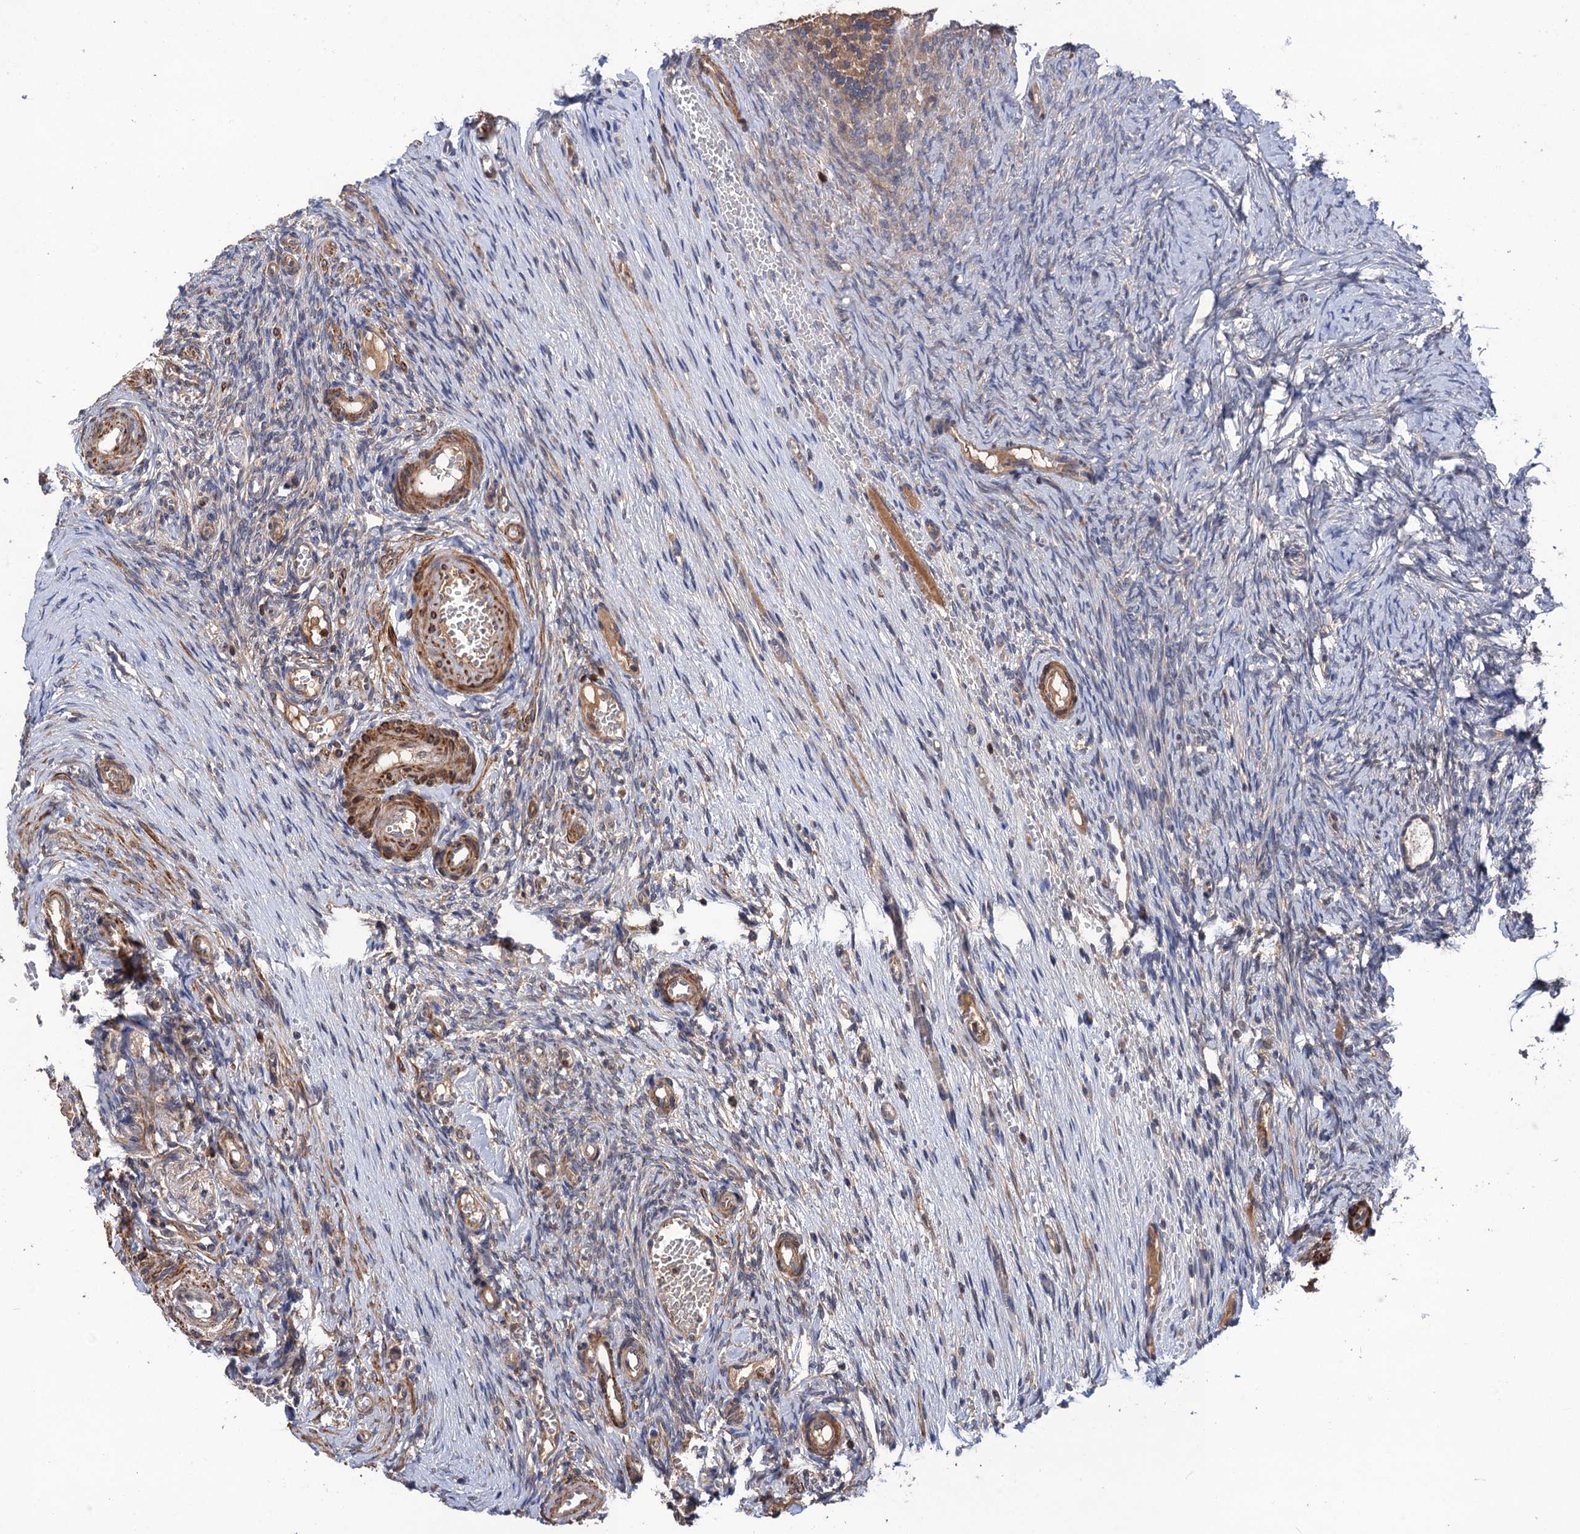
{"staining": {"intensity": "weak", "quantity": "<25%", "location": "cytoplasmic/membranous"}, "tissue": "ovary", "cell_type": "Ovarian stroma cells", "image_type": "normal", "snomed": [{"axis": "morphology", "description": "Adenocarcinoma, NOS"}, {"axis": "topography", "description": "Endometrium"}], "caption": "Ovarian stroma cells show no significant staining in unremarkable ovary. (Stains: DAB (3,3'-diaminobenzidine) immunohistochemistry with hematoxylin counter stain, Microscopy: brightfield microscopy at high magnification).", "gene": "DGKA", "patient": {"sex": "female", "age": 32}}